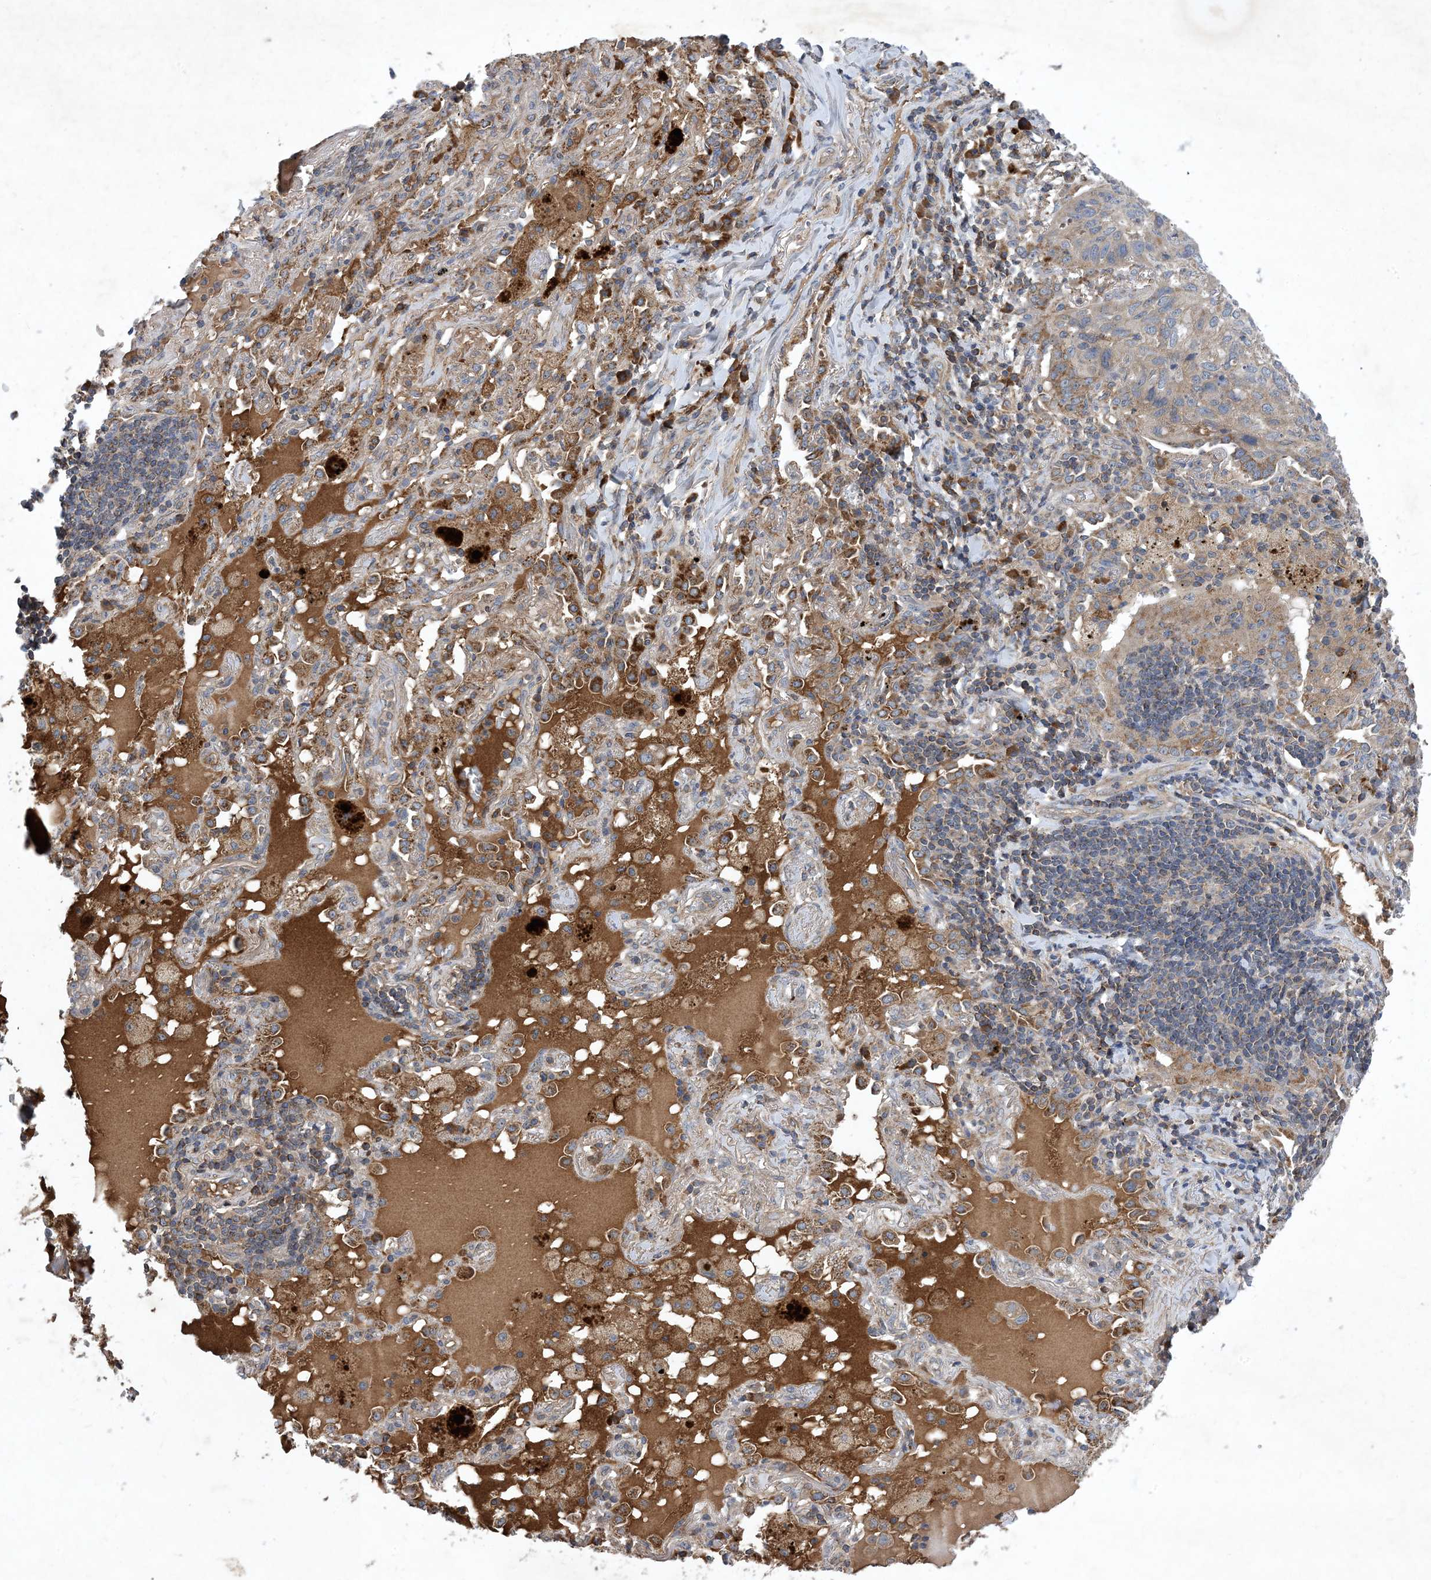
{"staining": {"intensity": "negative", "quantity": "none", "location": "none"}, "tissue": "lung cancer", "cell_type": "Tumor cells", "image_type": "cancer", "snomed": [{"axis": "morphology", "description": "Squamous cell carcinoma, NOS"}, {"axis": "topography", "description": "Lung"}], "caption": "This micrograph is of lung cancer stained with IHC to label a protein in brown with the nuclei are counter-stained blue. There is no expression in tumor cells.", "gene": "STK19", "patient": {"sex": "female", "age": 63}}